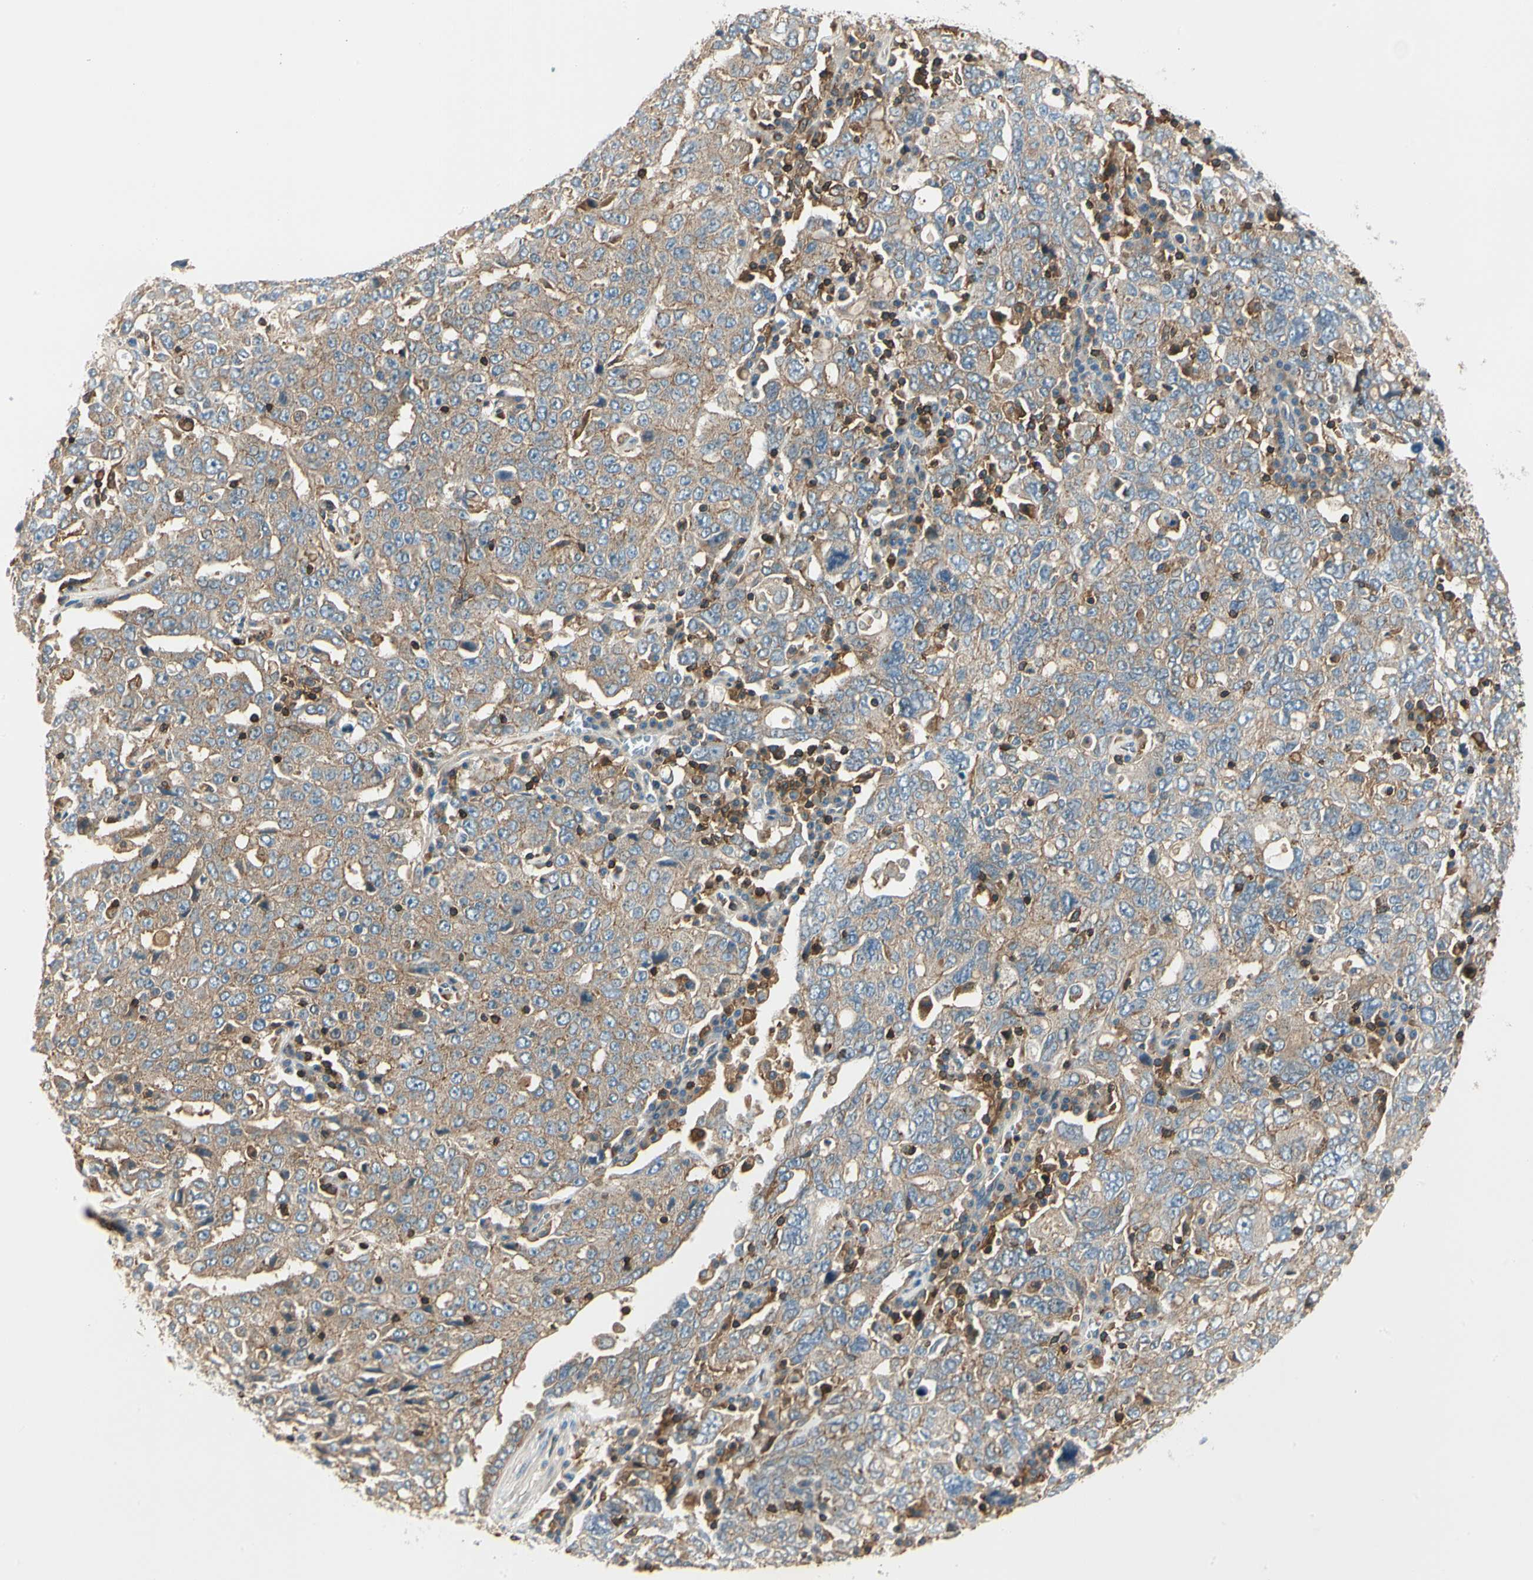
{"staining": {"intensity": "moderate", "quantity": ">75%", "location": "cytoplasmic/membranous"}, "tissue": "ovarian cancer", "cell_type": "Tumor cells", "image_type": "cancer", "snomed": [{"axis": "morphology", "description": "Carcinoma, endometroid"}, {"axis": "topography", "description": "Ovary"}], "caption": "Endometroid carcinoma (ovarian) stained with DAB immunohistochemistry displays medium levels of moderate cytoplasmic/membranous staining in about >75% of tumor cells.", "gene": "CAPZA2", "patient": {"sex": "female", "age": 62}}